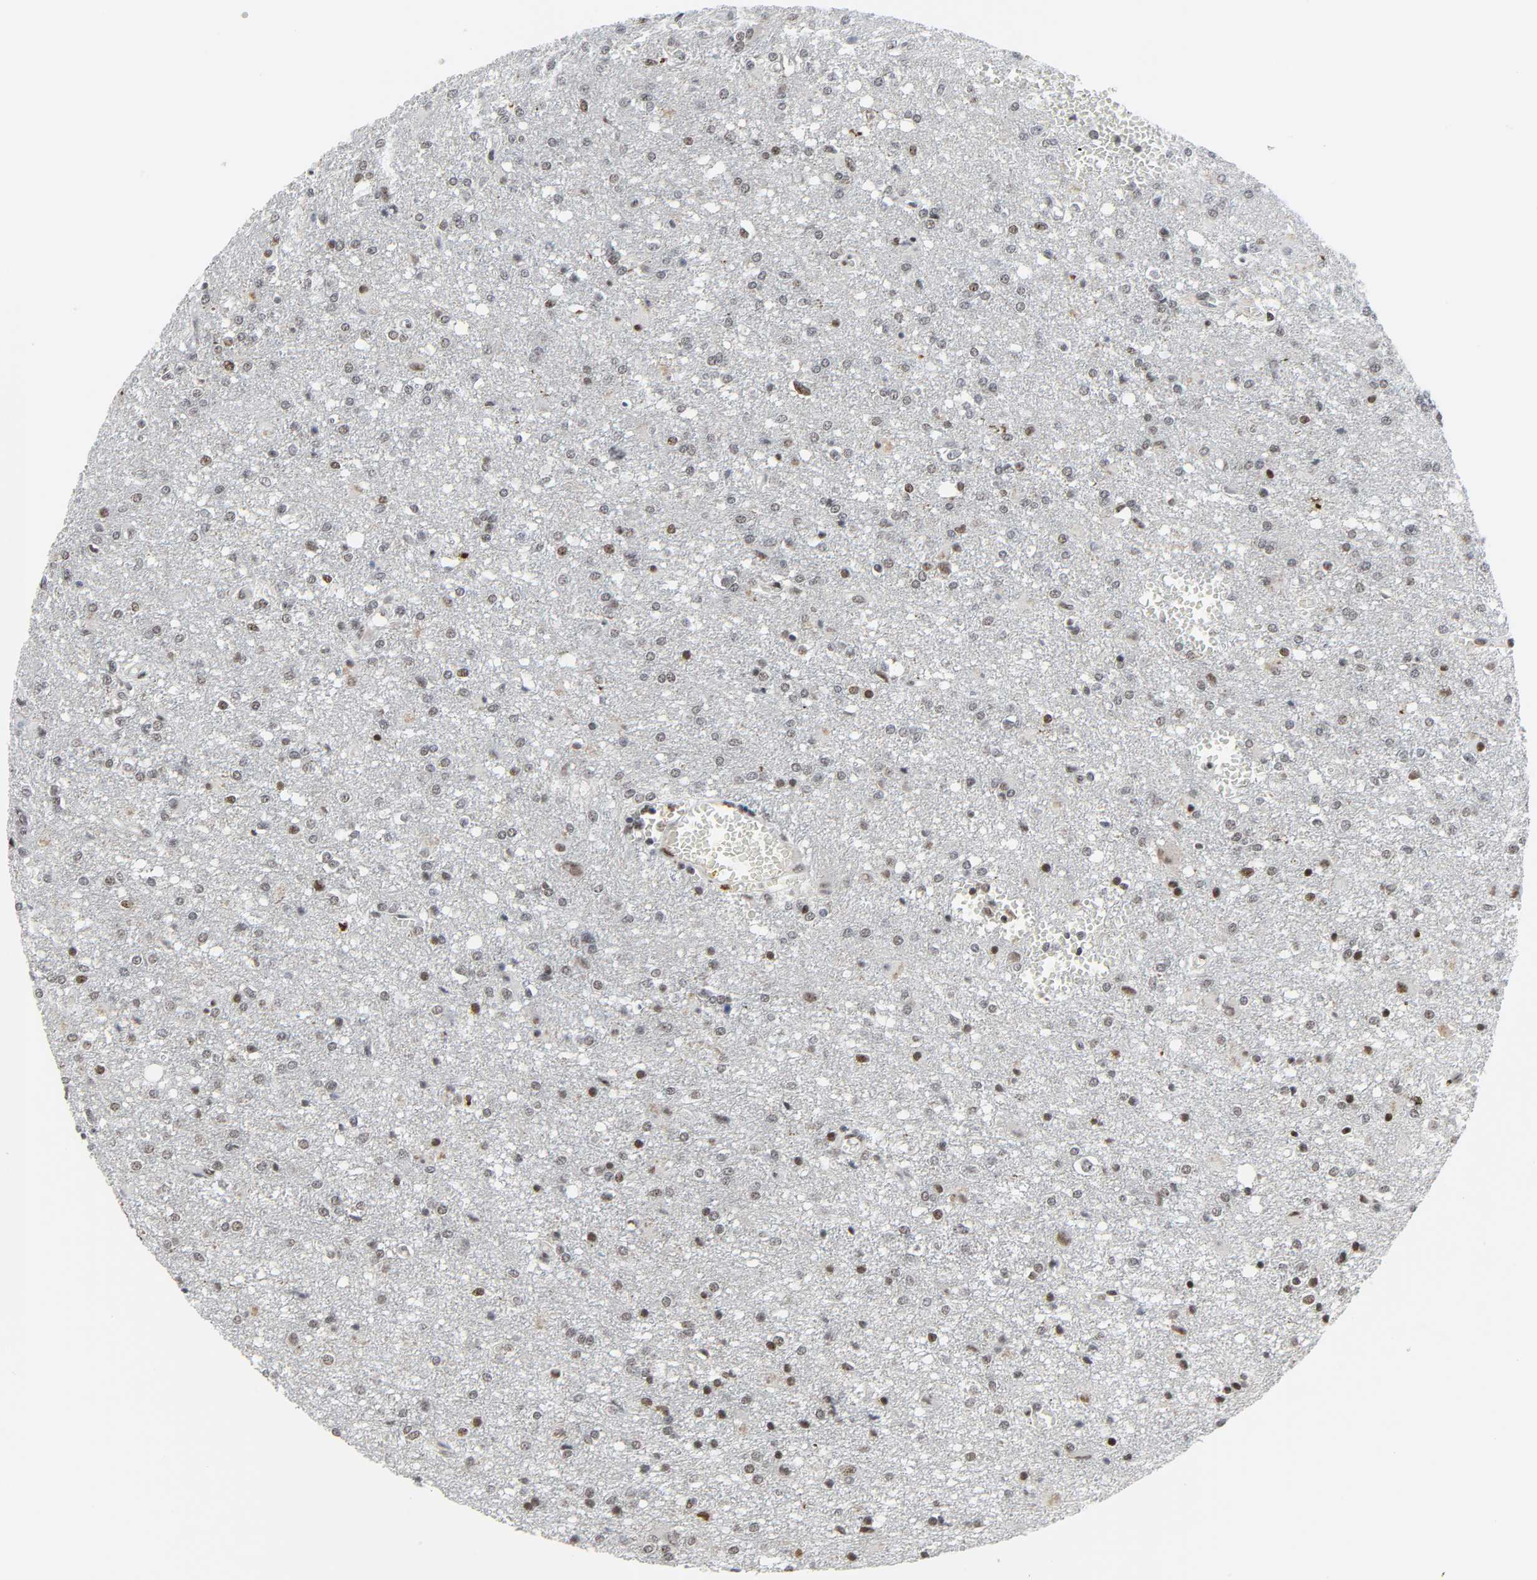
{"staining": {"intensity": "weak", "quantity": "<25%", "location": "nuclear"}, "tissue": "glioma", "cell_type": "Tumor cells", "image_type": "cancer", "snomed": [{"axis": "morphology", "description": "Glioma, malignant, High grade"}, {"axis": "topography", "description": "Cerebral cortex"}], "caption": "DAB (3,3'-diaminobenzidine) immunohistochemical staining of glioma displays no significant staining in tumor cells.", "gene": "CDK7", "patient": {"sex": "male", "age": 76}}